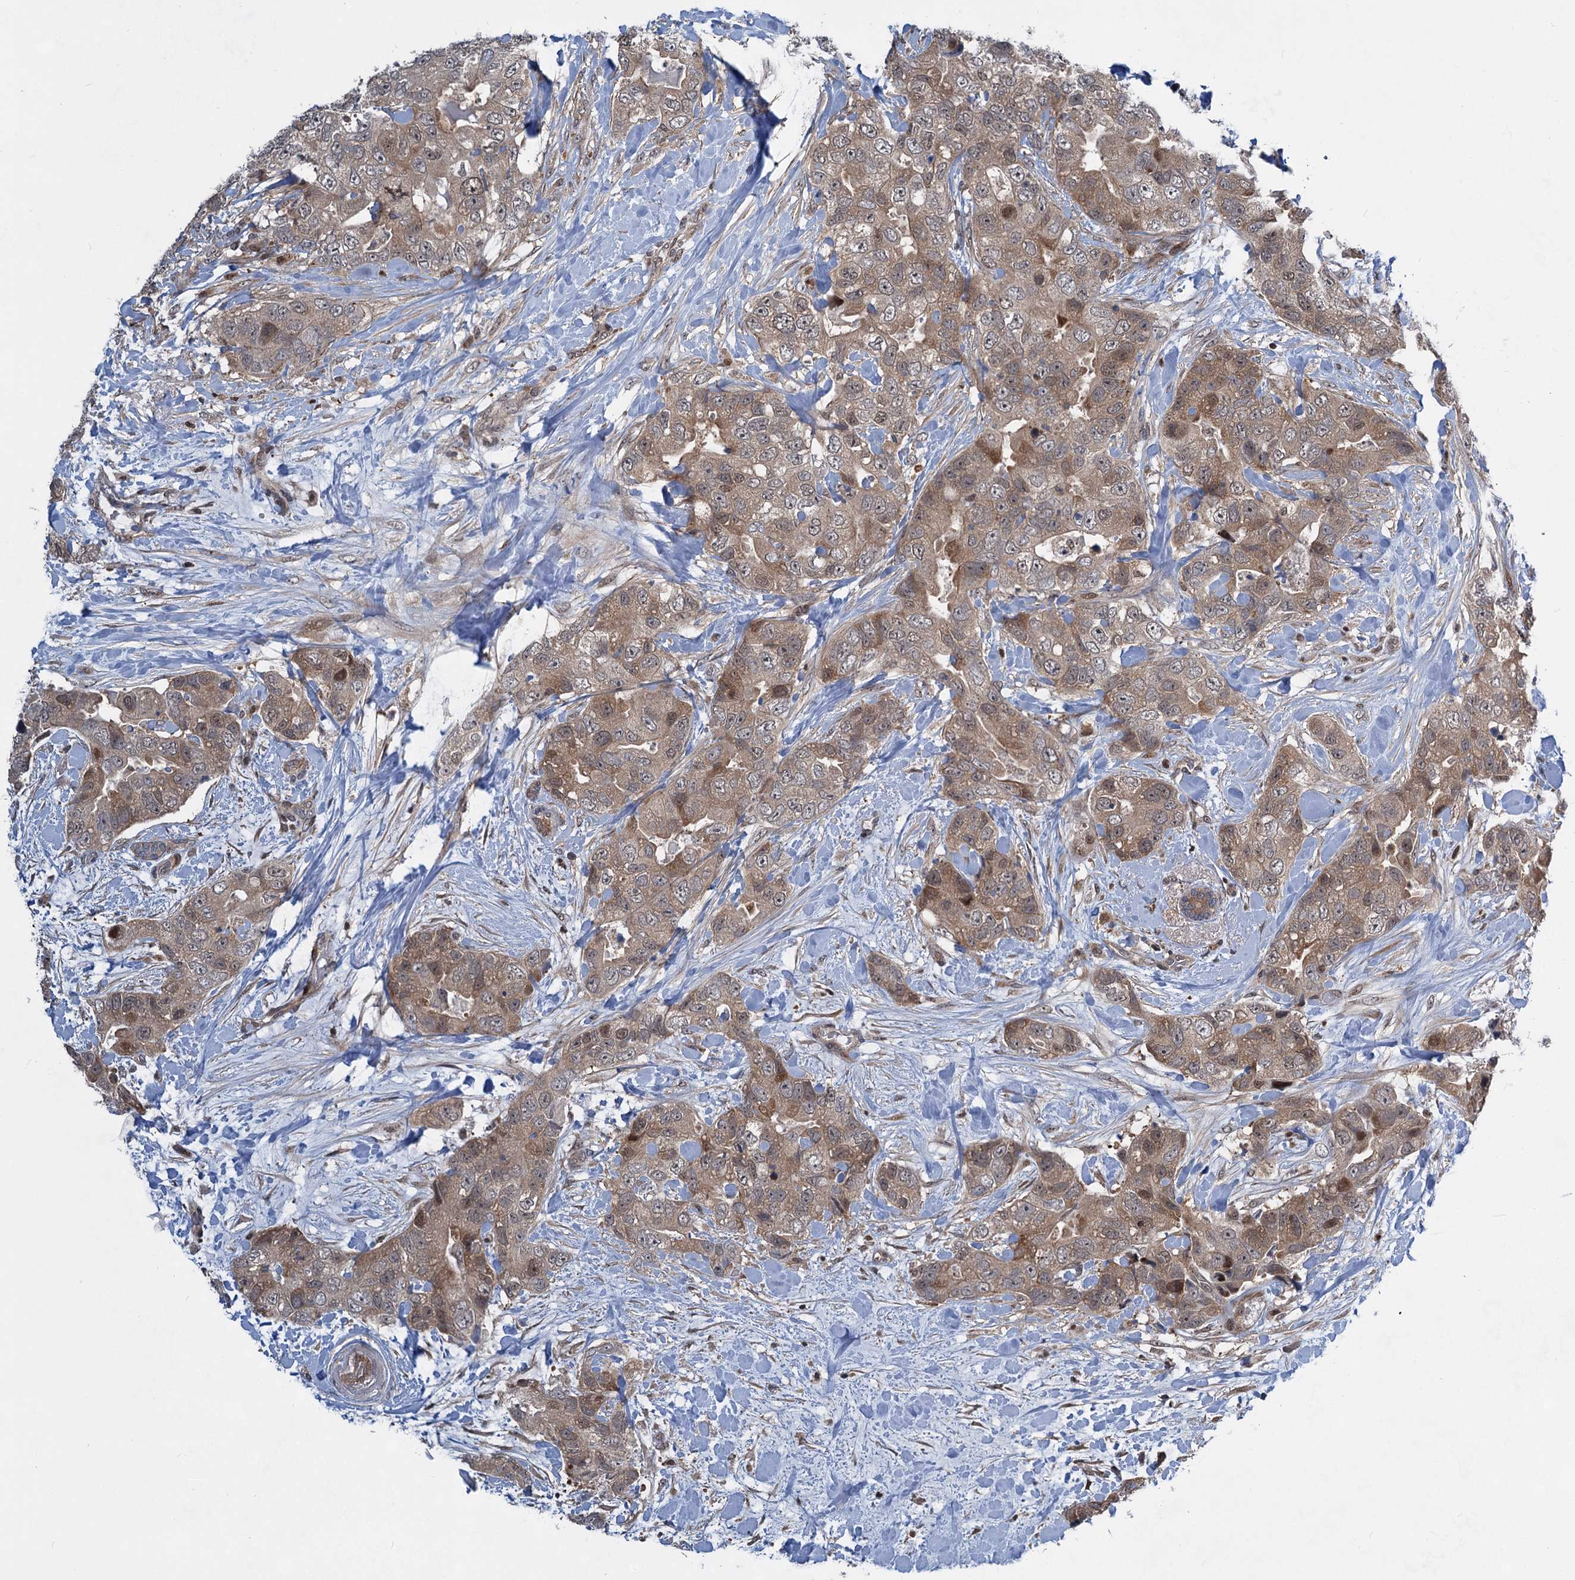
{"staining": {"intensity": "moderate", "quantity": ">75%", "location": "cytoplasmic/membranous,nuclear"}, "tissue": "breast cancer", "cell_type": "Tumor cells", "image_type": "cancer", "snomed": [{"axis": "morphology", "description": "Duct carcinoma"}, {"axis": "topography", "description": "Breast"}], "caption": "Moderate cytoplasmic/membranous and nuclear staining for a protein is seen in approximately >75% of tumor cells of infiltrating ductal carcinoma (breast) using immunohistochemistry.", "gene": "GPBP1", "patient": {"sex": "female", "age": 62}}